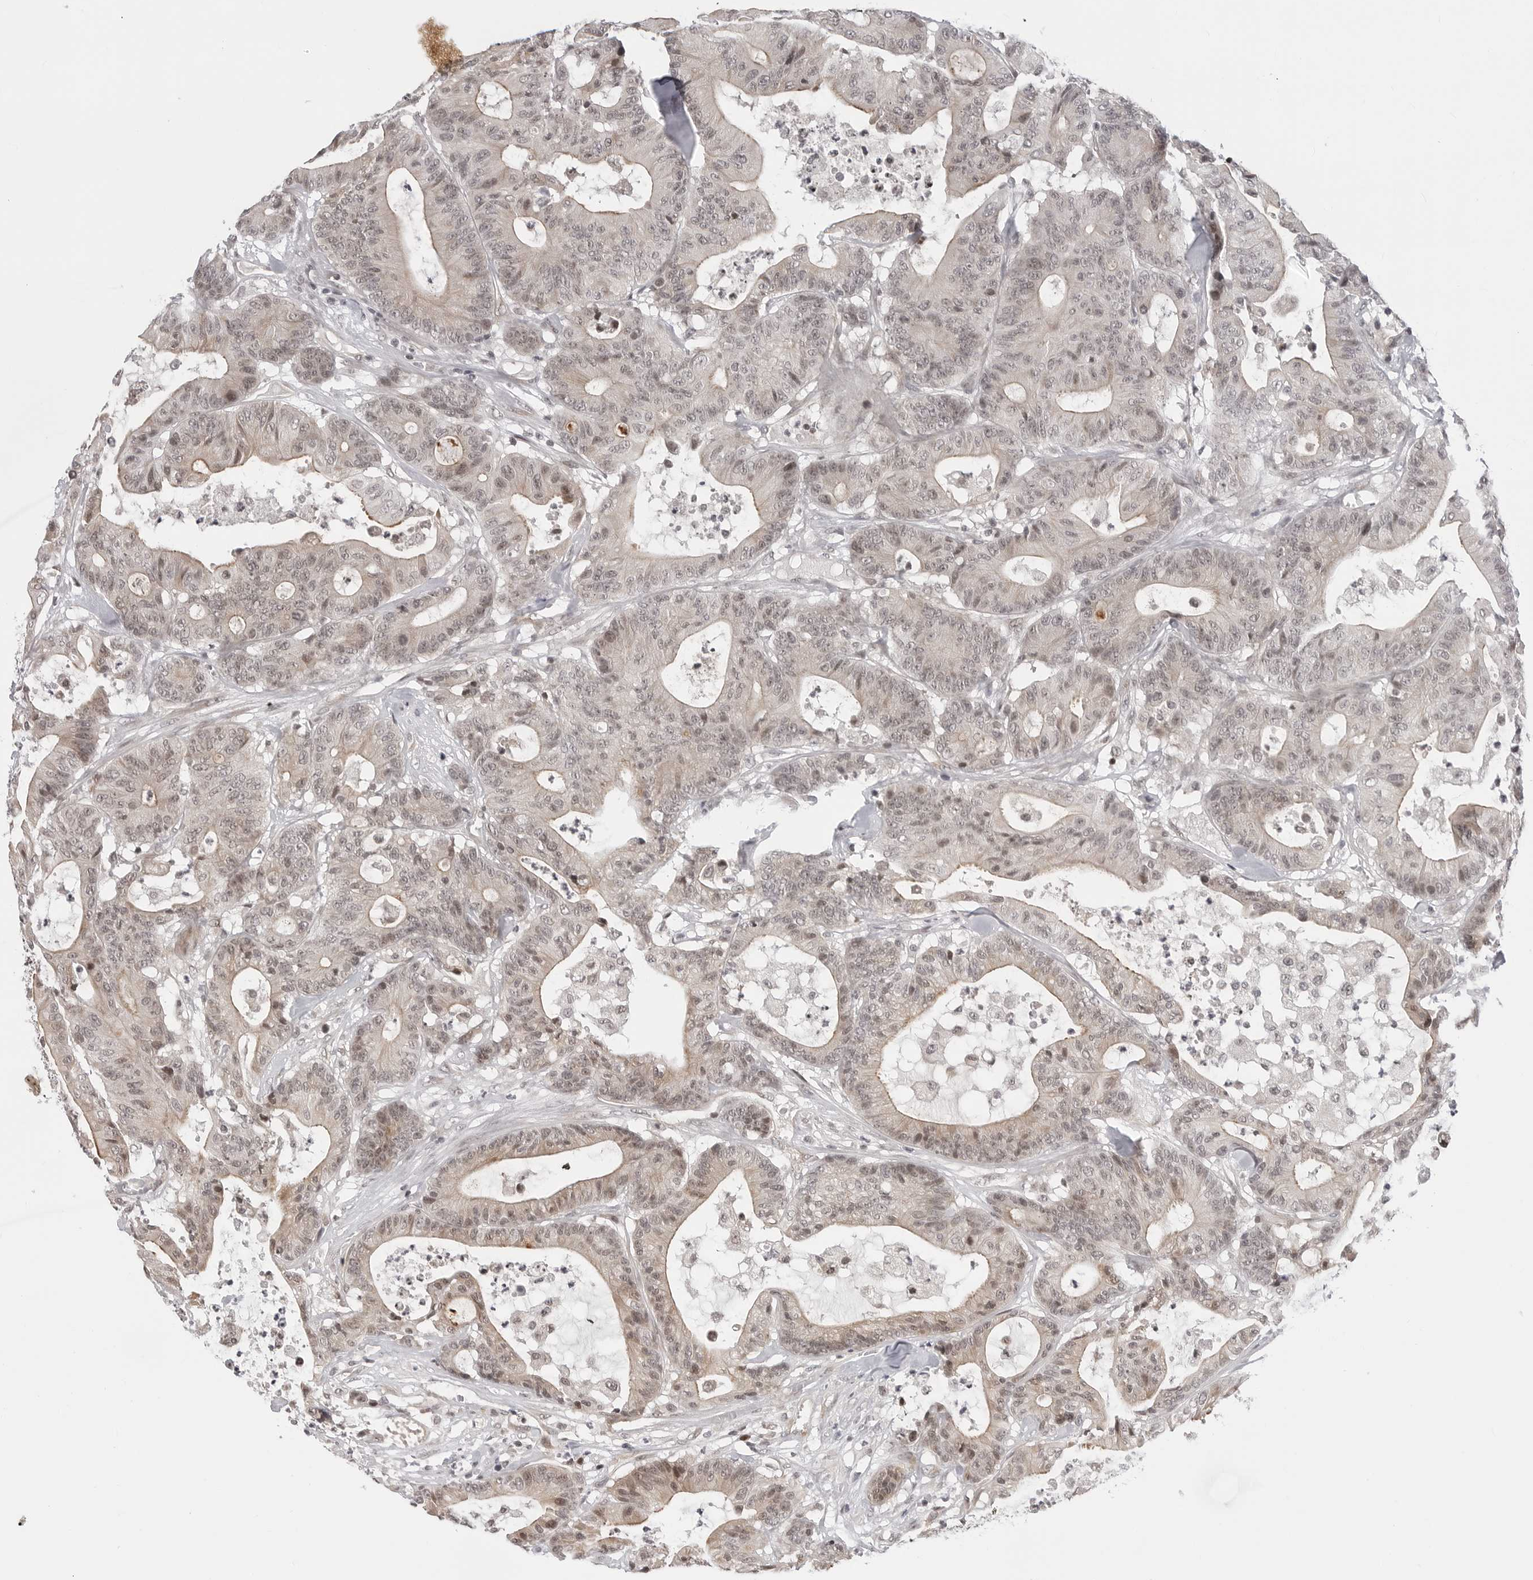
{"staining": {"intensity": "weak", "quantity": "25%-75%", "location": "cytoplasmic/membranous,nuclear"}, "tissue": "colorectal cancer", "cell_type": "Tumor cells", "image_type": "cancer", "snomed": [{"axis": "morphology", "description": "Adenocarcinoma, NOS"}, {"axis": "topography", "description": "Colon"}], "caption": "This histopathology image displays adenocarcinoma (colorectal) stained with immunohistochemistry to label a protein in brown. The cytoplasmic/membranous and nuclear of tumor cells show weak positivity for the protein. Nuclei are counter-stained blue.", "gene": "C8orf33", "patient": {"sex": "female", "age": 84}}